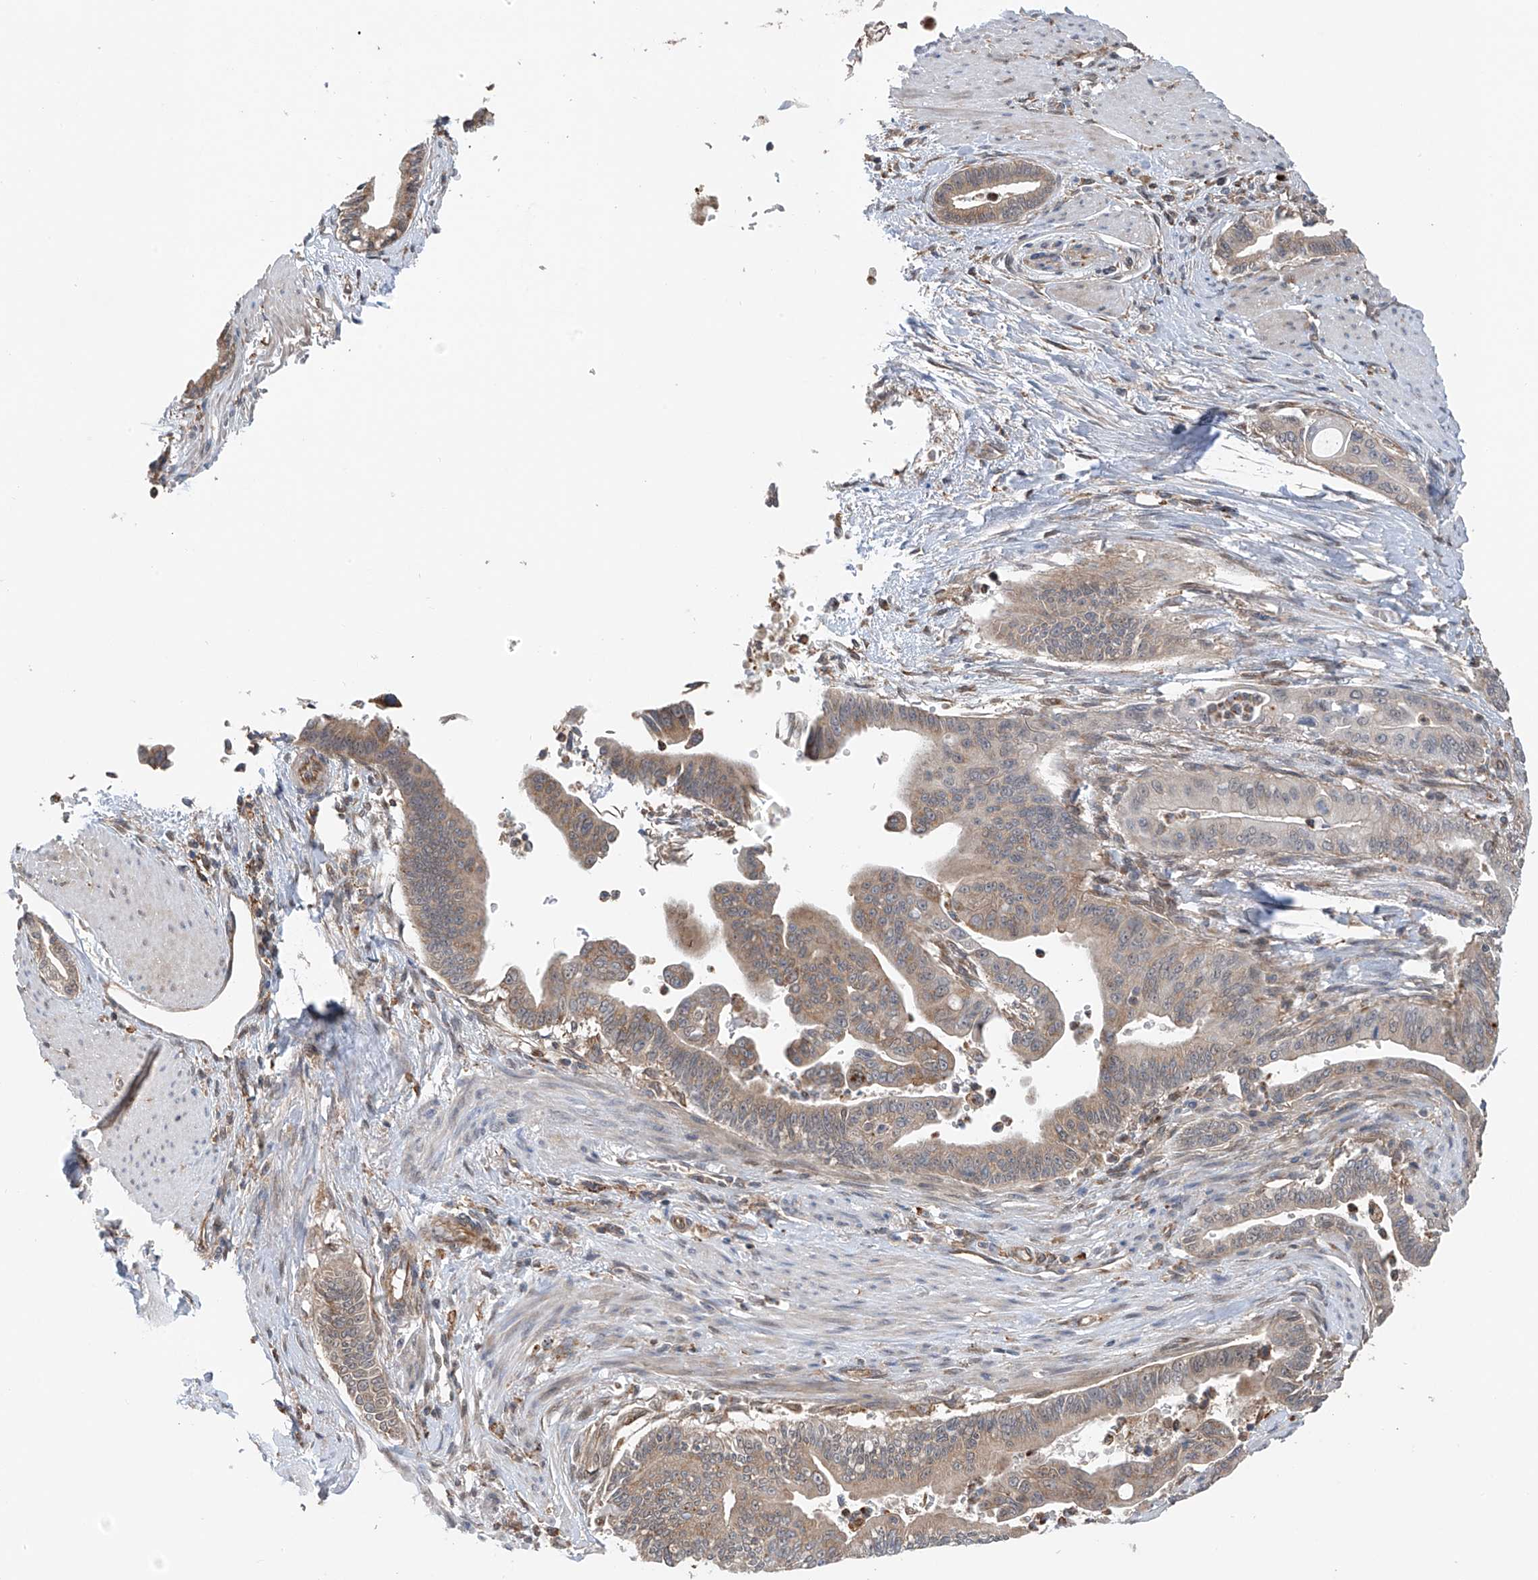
{"staining": {"intensity": "moderate", "quantity": ">75%", "location": "cytoplasmic/membranous"}, "tissue": "pancreatic cancer", "cell_type": "Tumor cells", "image_type": "cancer", "snomed": [{"axis": "morphology", "description": "Adenocarcinoma, NOS"}, {"axis": "topography", "description": "Pancreas"}], "caption": "Pancreatic cancer tissue reveals moderate cytoplasmic/membranous positivity in approximately >75% of tumor cells", "gene": "ZNF189", "patient": {"sex": "male", "age": 70}}